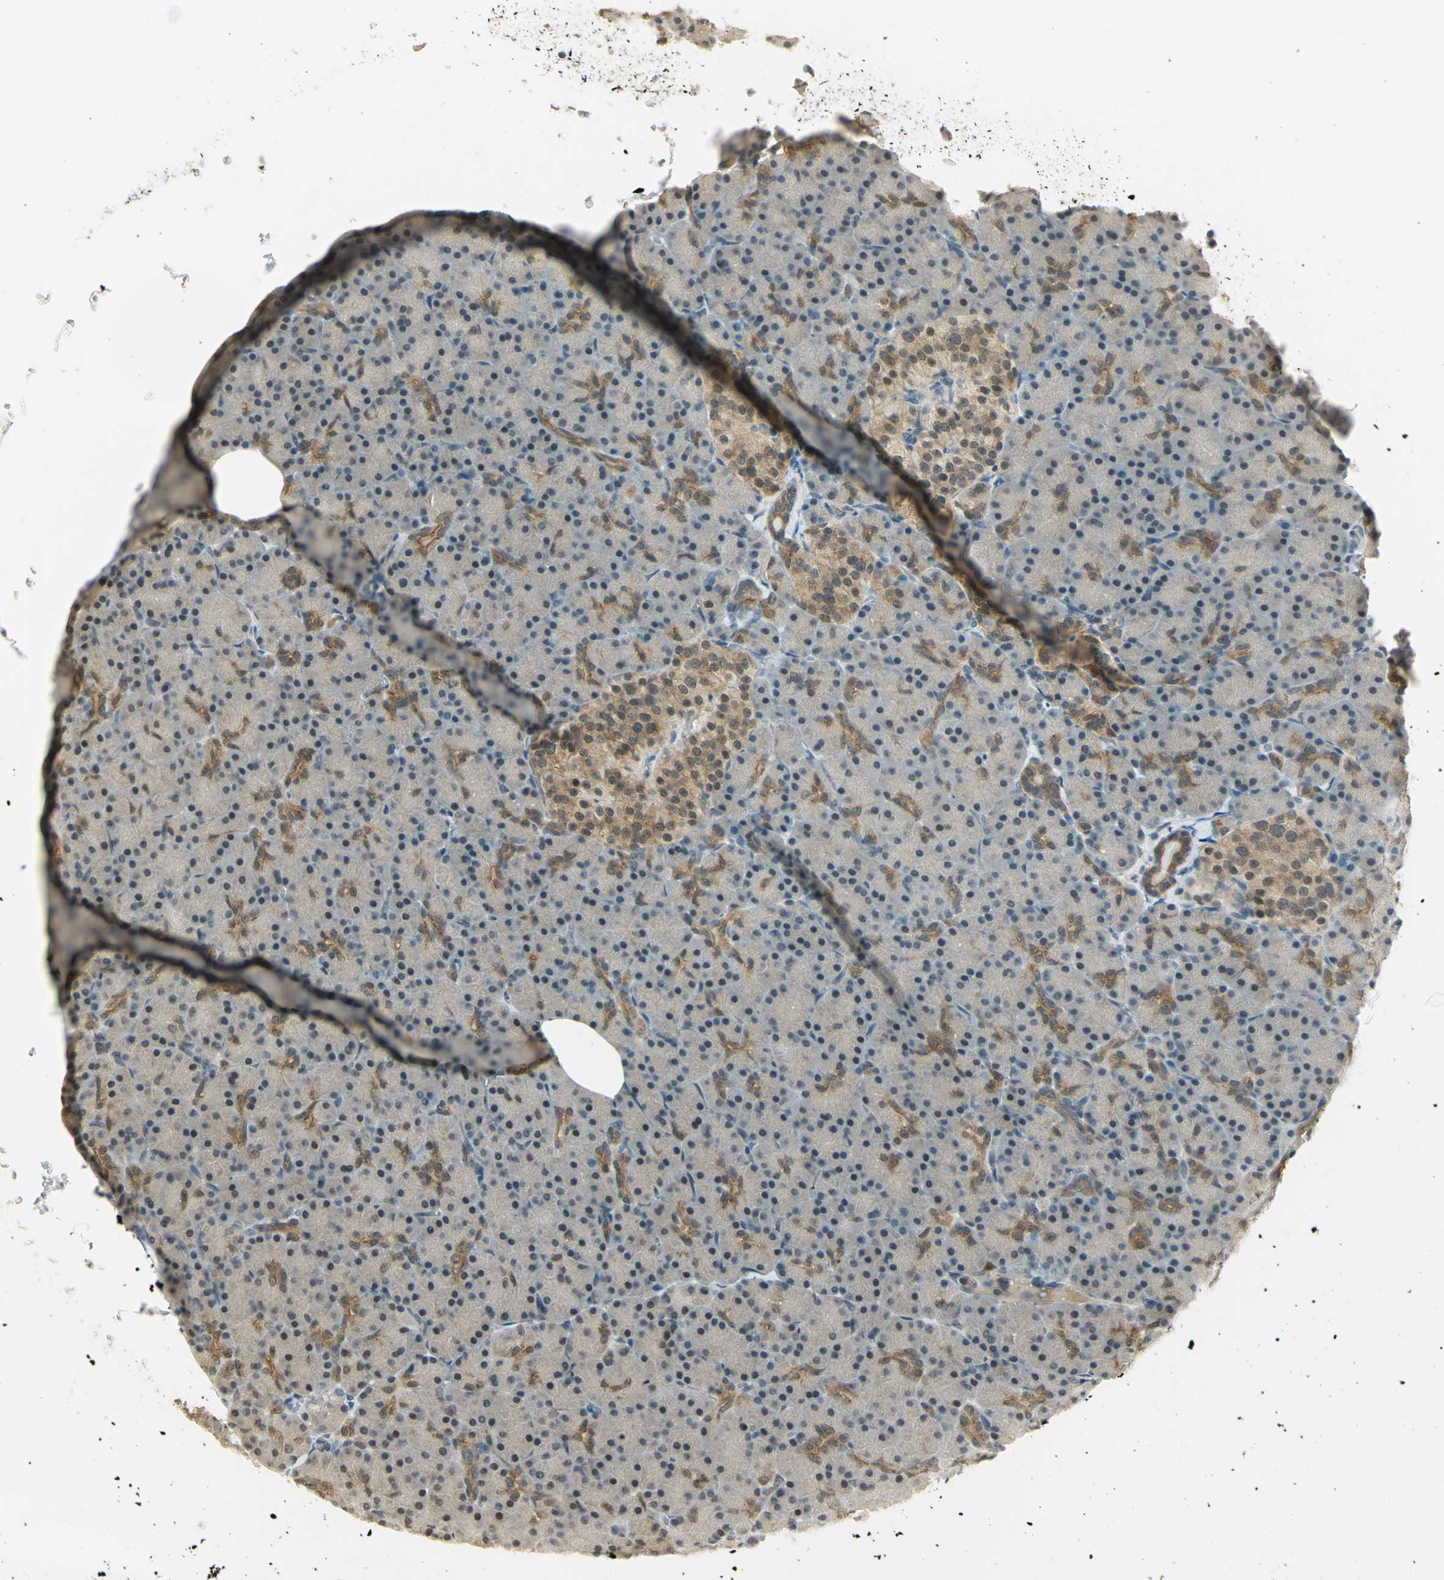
{"staining": {"intensity": "weak", "quantity": ">75%", "location": "cytoplasmic/membranous"}, "tissue": "pancreas", "cell_type": "Exocrine glandular cells", "image_type": "normal", "snomed": [{"axis": "morphology", "description": "Normal tissue, NOS"}, {"axis": "topography", "description": "Pancreas"}], "caption": "Immunohistochemistry of unremarkable pancreas demonstrates low levels of weak cytoplasmic/membranous staining in approximately >75% of exocrine glandular cells. (DAB (3,3'-diaminobenzidine) = brown stain, brightfield microscopy at high magnification).", "gene": "CDC34", "patient": {"sex": "female", "age": 43}}